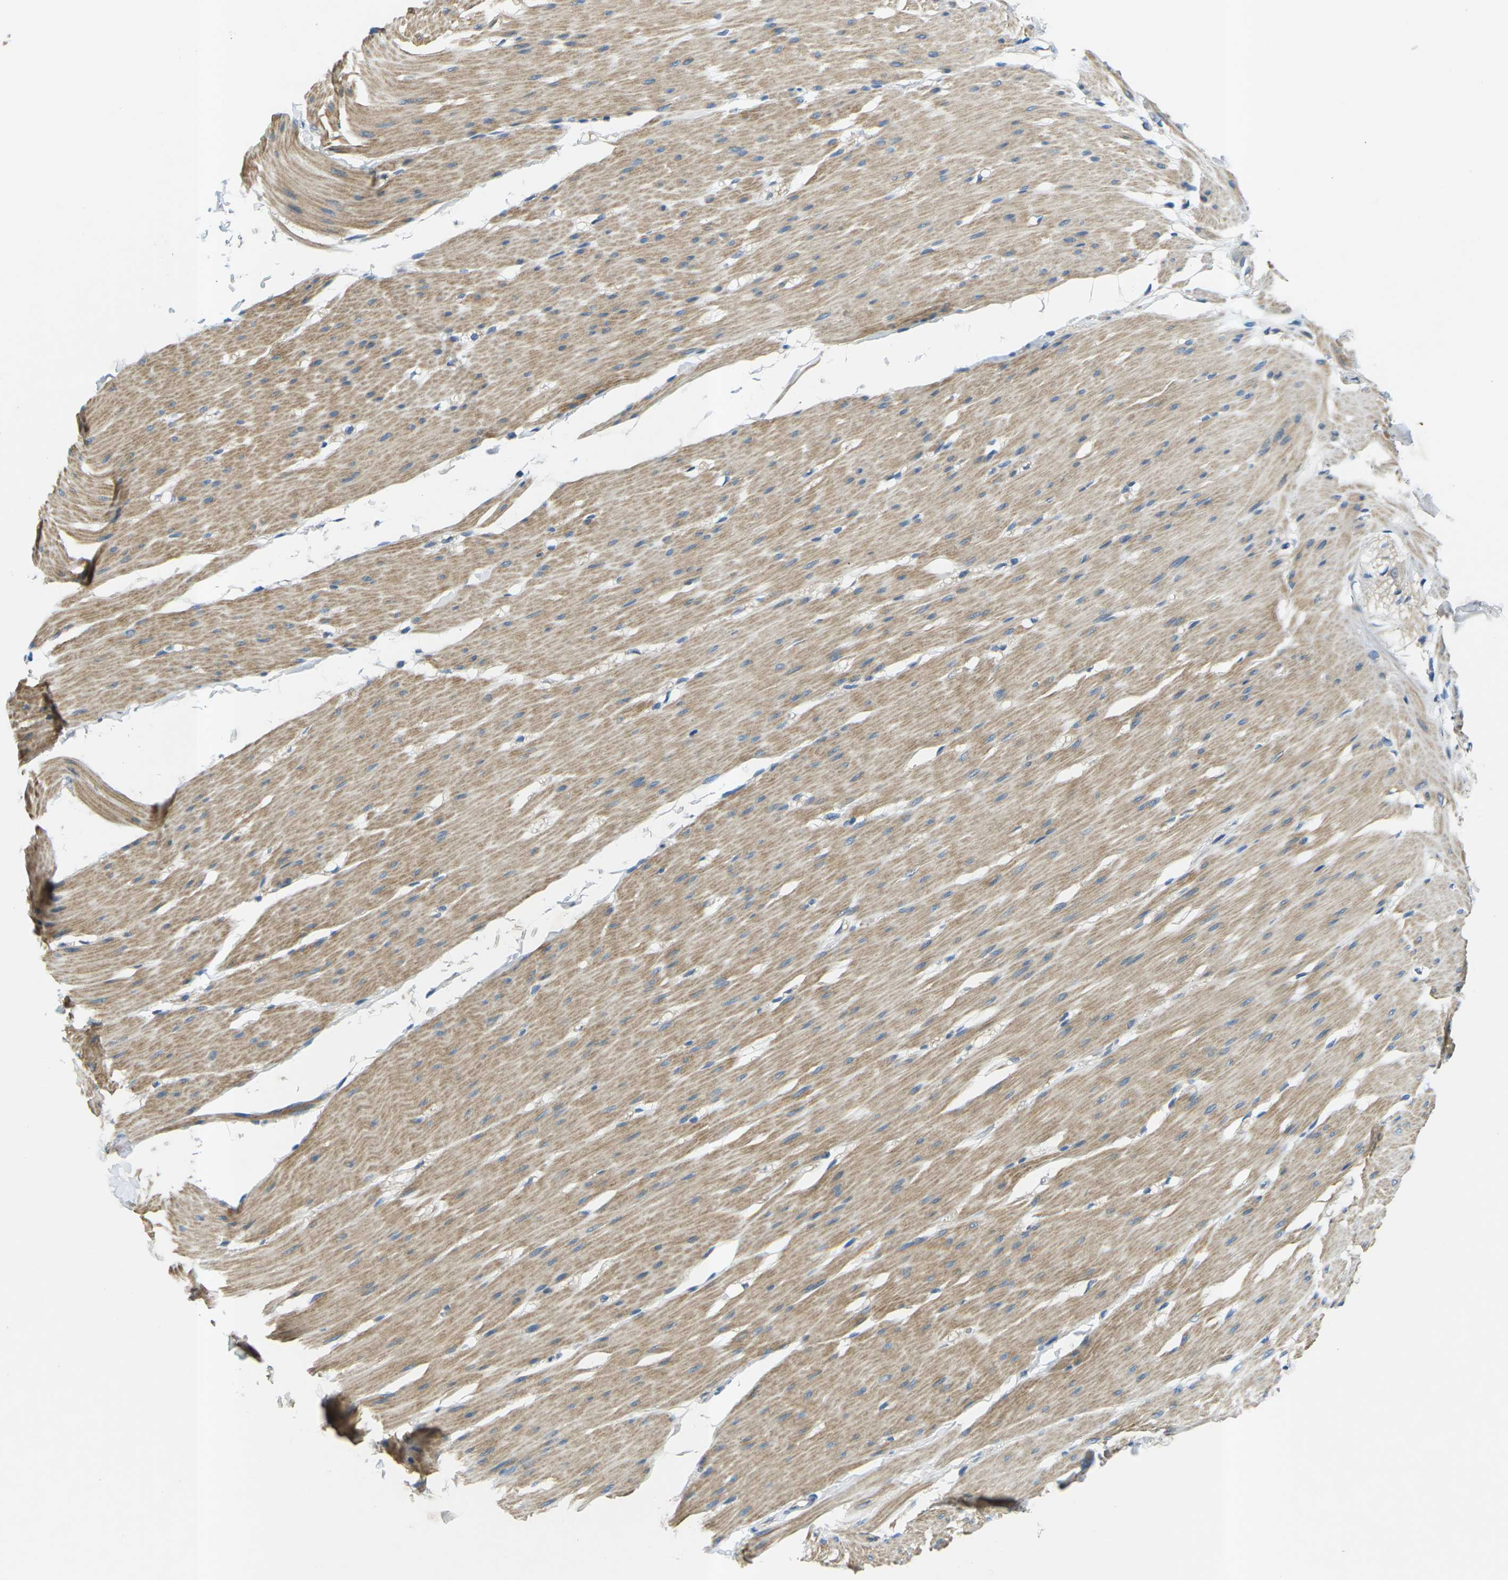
{"staining": {"intensity": "moderate", "quantity": "25%-75%", "location": "cytoplasmic/membranous"}, "tissue": "smooth muscle", "cell_type": "Smooth muscle cells", "image_type": "normal", "snomed": [{"axis": "morphology", "description": "Normal tissue, NOS"}, {"axis": "topography", "description": "Smooth muscle"}, {"axis": "topography", "description": "Colon"}], "caption": "Human smooth muscle stained for a protein (brown) displays moderate cytoplasmic/membranous positive positivity in approximately 25%-75% of smooth muscle cells.", "gene": "CTNND1", "patient": {"sex": "male", "age": 67}}